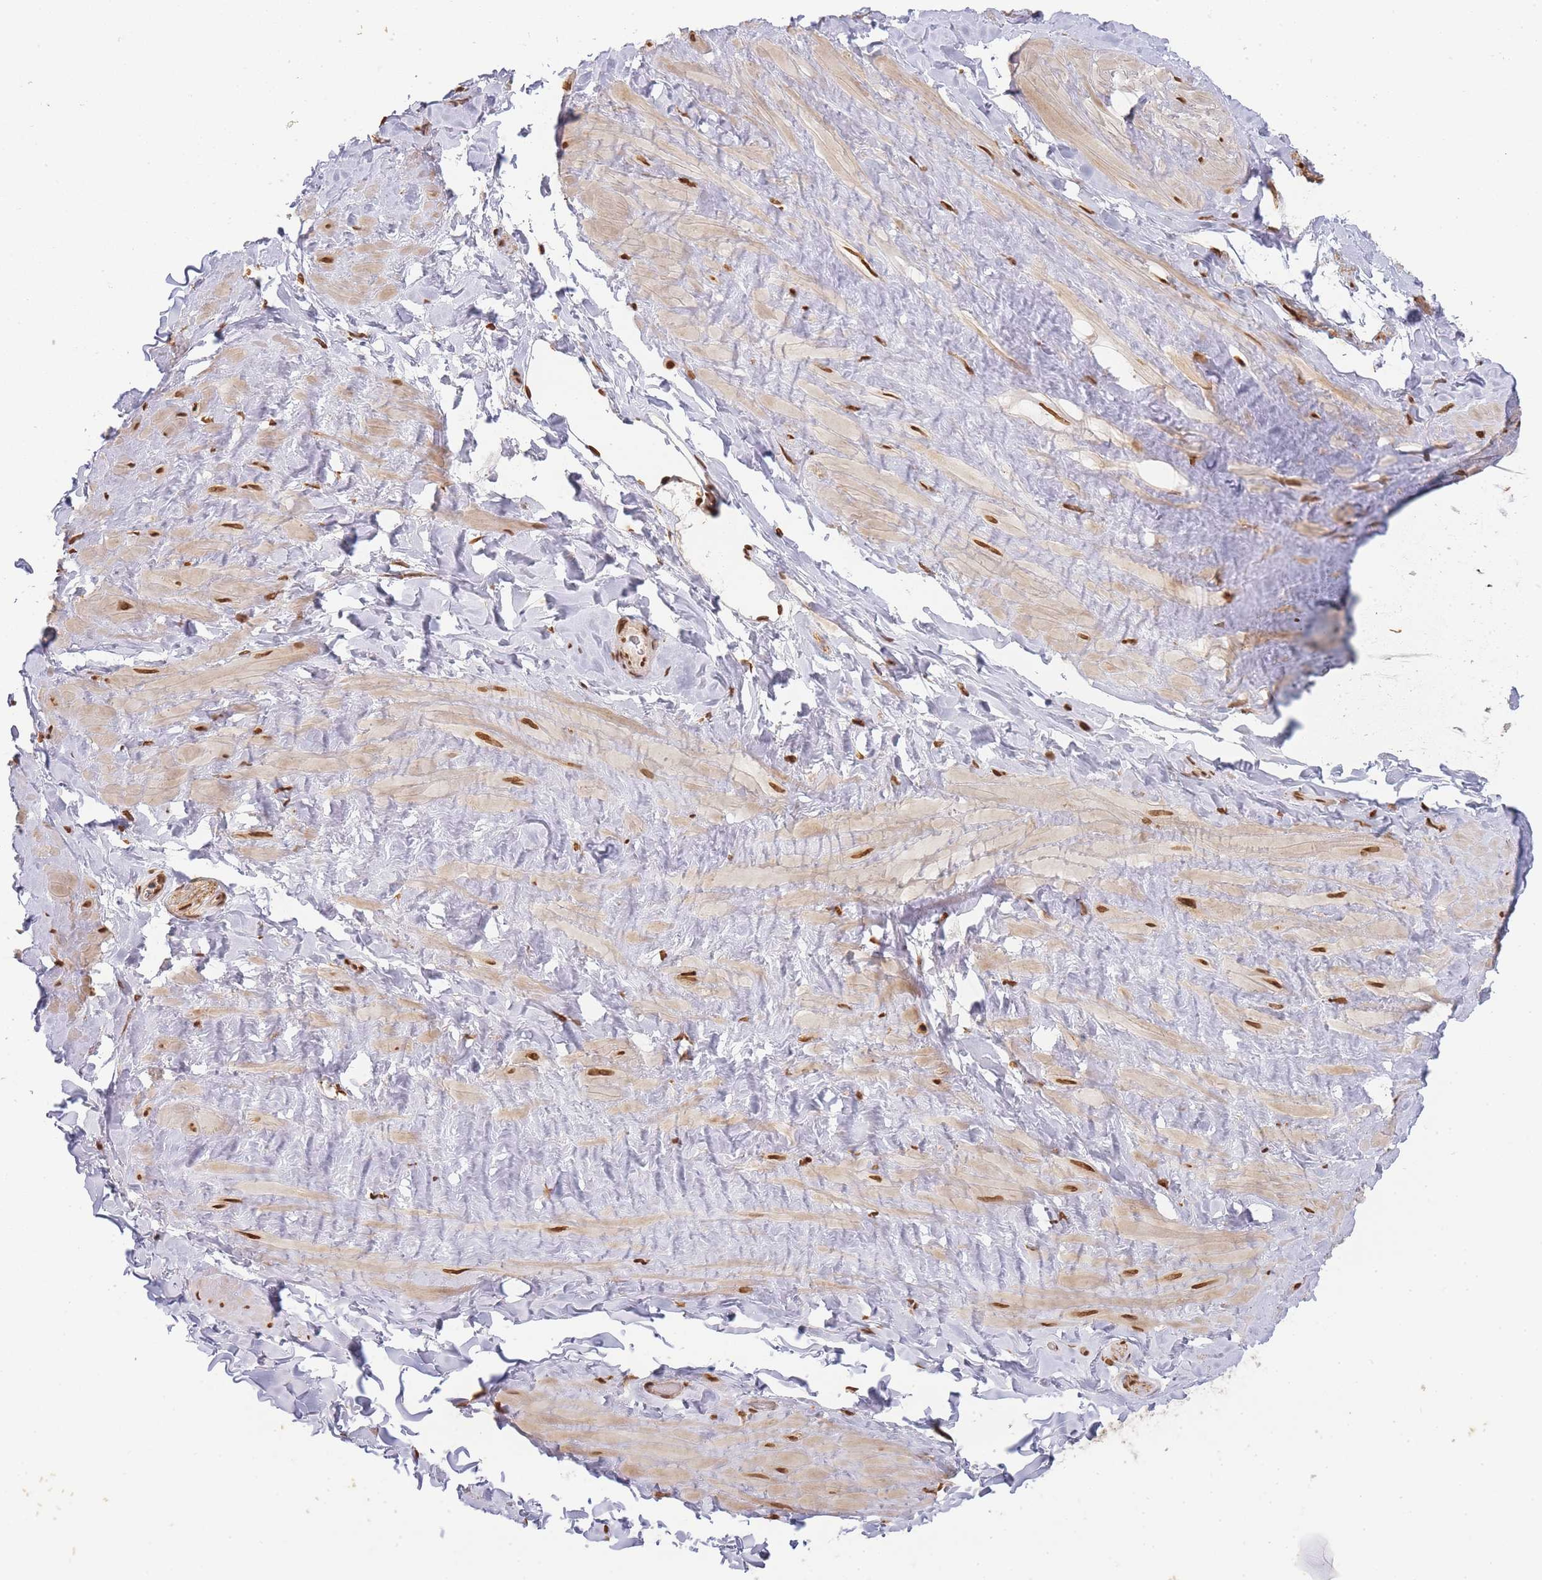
{"staining": {"intensity": "strong", "quantity": ">75%", "location": "nuclear"}, "tissue": "soft tissue", "cell_type": "Fibroblasts", "image_type": "normal", "snomed": [{"axis": "morphology", "description": "Normal tissue, NOS"}, {"axis": "topography", "description": "Soft tissue"}, {"axis": "topography", "description": "Vascular tissue"}], "caption": "Immunohistochemical staining of unremarkable human soft tissue demonstrates strong nuclear protein expression in about >75% of fibroblasts.", "gene": "WWTR1", "patient": {"sex": "male", "age": 41}}